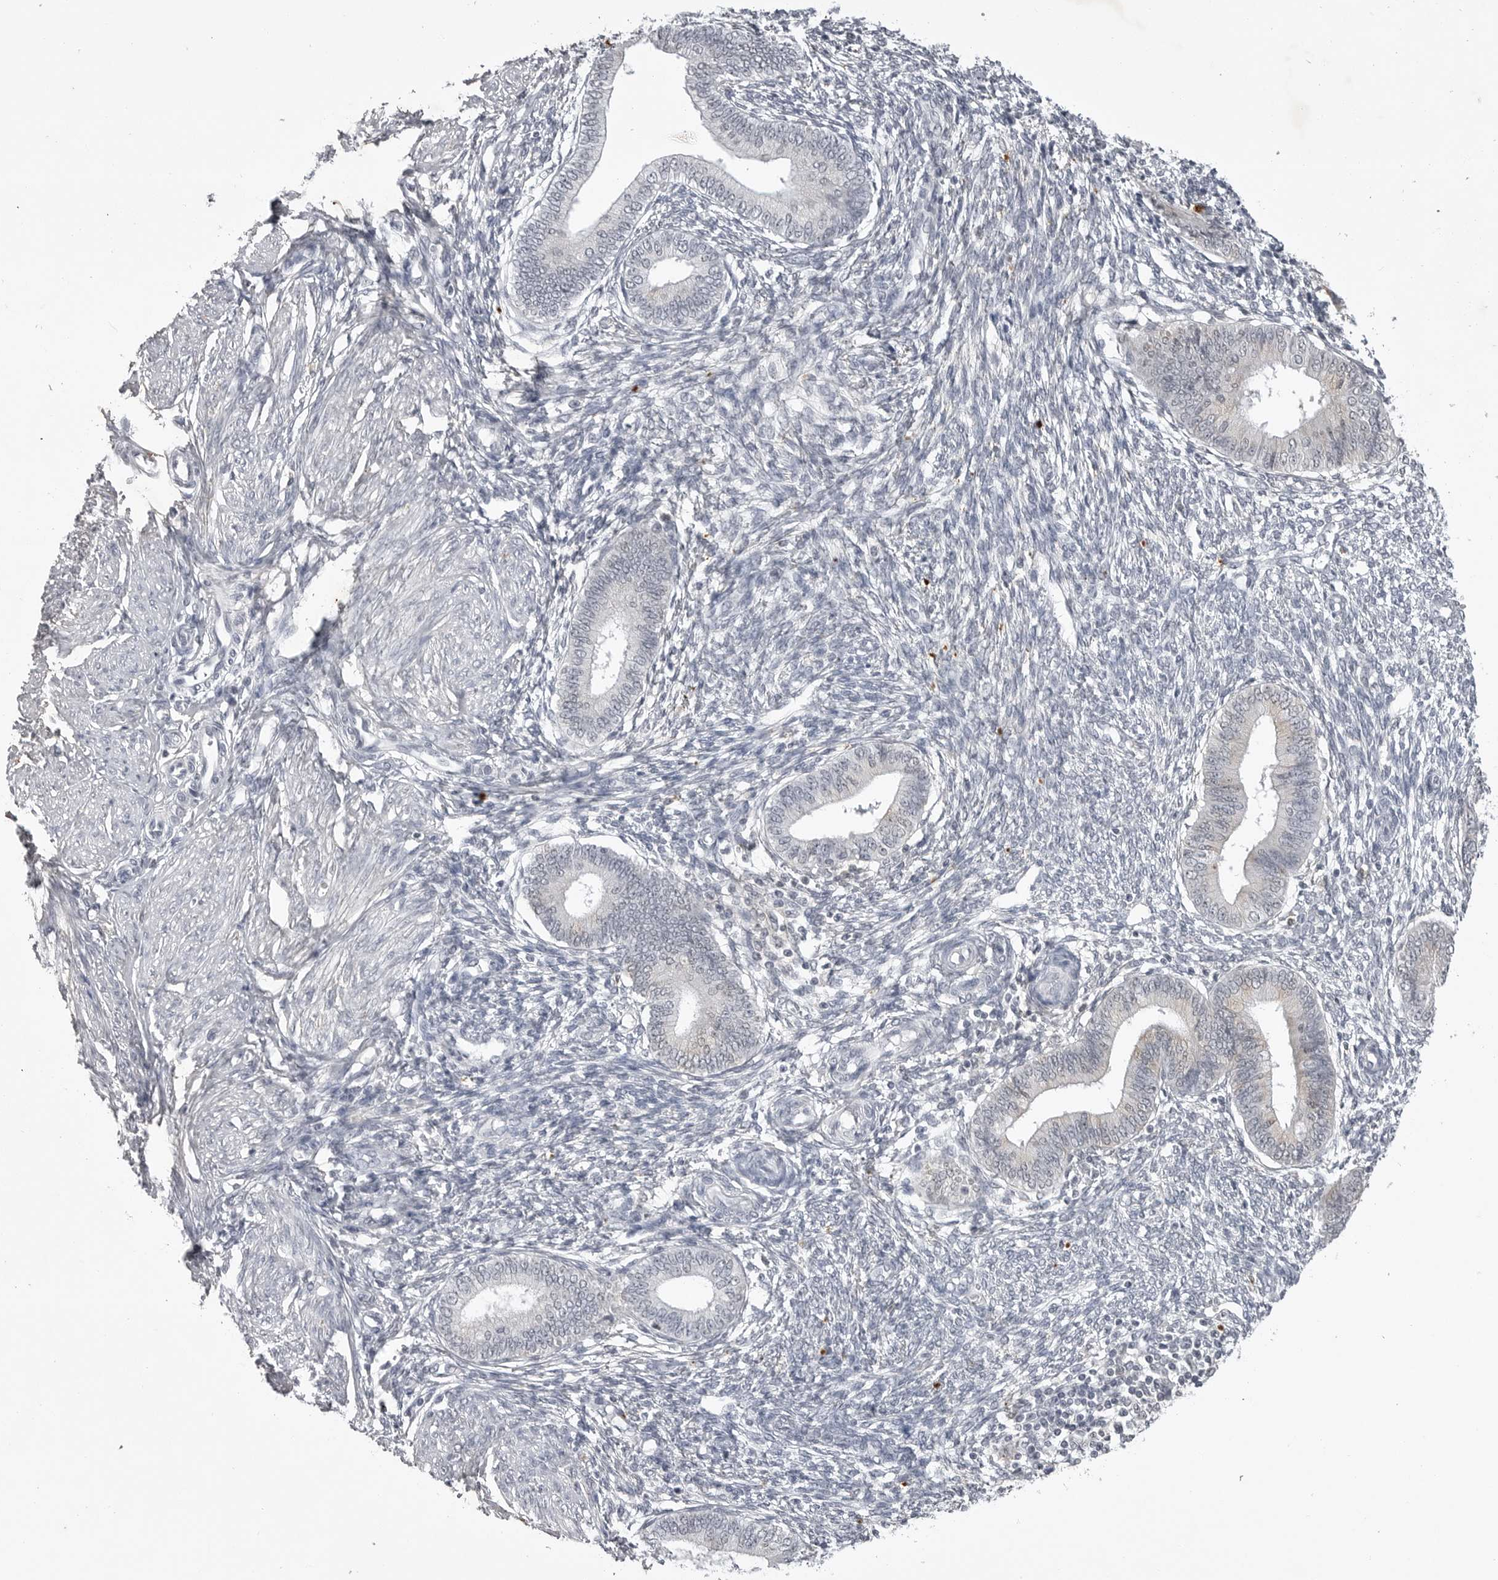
{"staining": {"intensity": "negative", "quantity": "none", "location": "none"}, "tissue": "endometrium", "cell_type": "Cells in endometrial stroma", "image_type": "normal", "snomed": [{"axis": "morphology", "description": "Normal tissue, NOS"}, {"axis": "topography", "description": "Endometrium"}], "caption": "There is no significant expression in cells in endometrial stroma of endometrium. The staining is performed using DAB (3,3'-diaminobenzidine) brown chromogen with nuclei counter-stained in using hematoxylin.", "gene": "RRM1", "patient": {"sex": "female", "age": 46}}